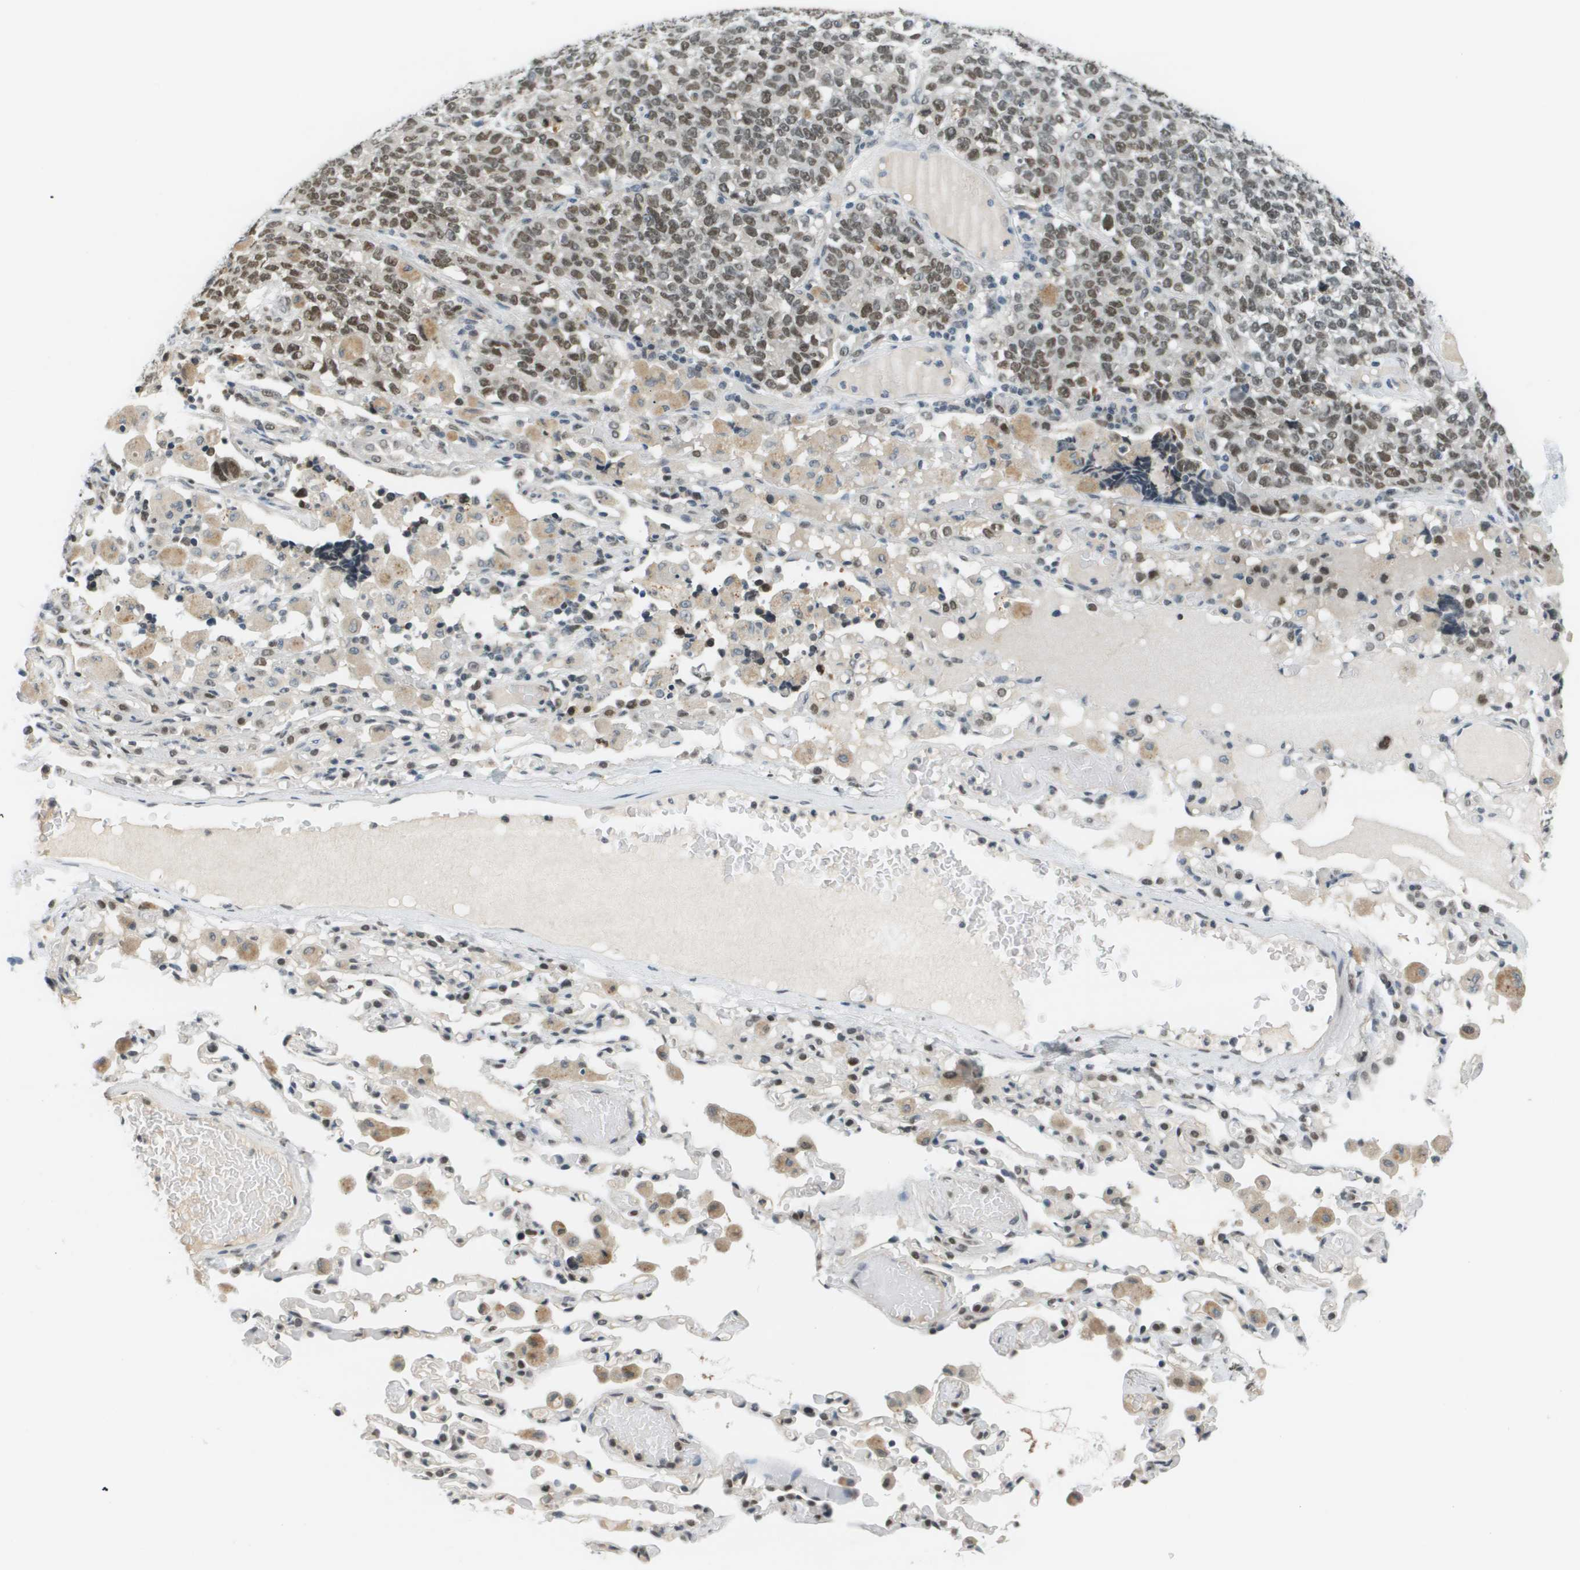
{"staining": {"intensity": "moderate", "quantity": ">75%", "location": "nuclear"}, "tissue": "lung cancer", "cell_type": "Tumor cells", "image_type": "cancer", "snomed": [{"axis": "morphology", "description": "Adenocarcinoma, NOS"}, {"axis": "topography", "description": "Lung"}], "caption": "A histopathology image of lung cancer stained for a protein reveals moderate nuclear brown staining in tumor cells. Immunohistochemistry (ihc) stains the protein in brown and the nuclei are stained blue.", "gene": "CBX5", "patient": {"sex": "male", "age": 49}}